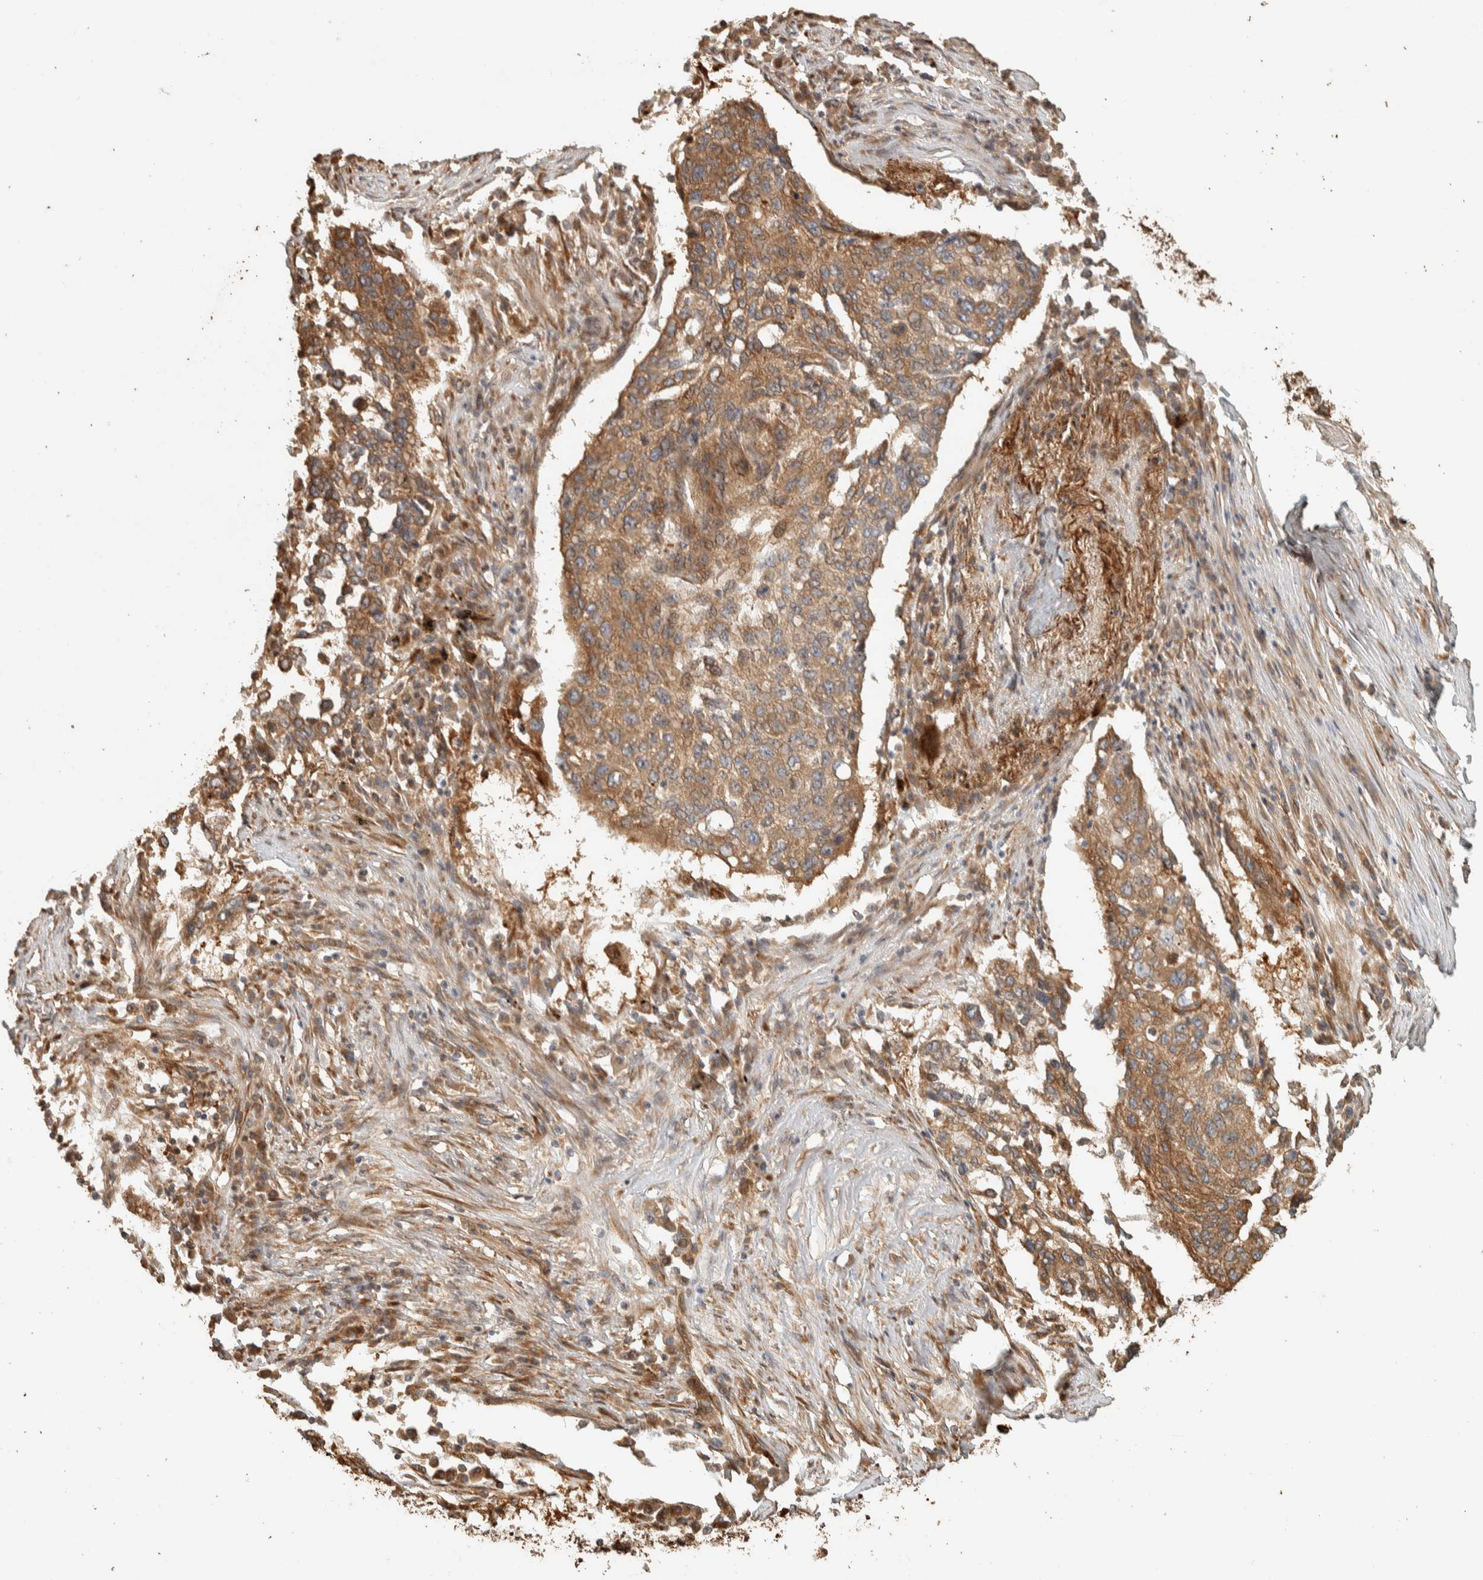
{"staining": {"intensity": "moderate", "quantity": ">75%", "location": "cytoplasmic/membranous"}, "tissue": "lung cancer", "cell_type": "Tumor cells", "image_type": "cancer", "snomed": [{"axis": "morphology", "description": "Squamous cell carcinoma, NOS"}, {"axis": "topography", "description": "Lung"}], "caption": "This histopathology image displays immunohistochemistry staining of human lung cancer (squamous cell carcinoma), with medium moderate cytoplasmic/membranous staining in about >75% of tumor cells.", "gene": "EXOC7", "patient": {"sex": "female", "age": 63}}